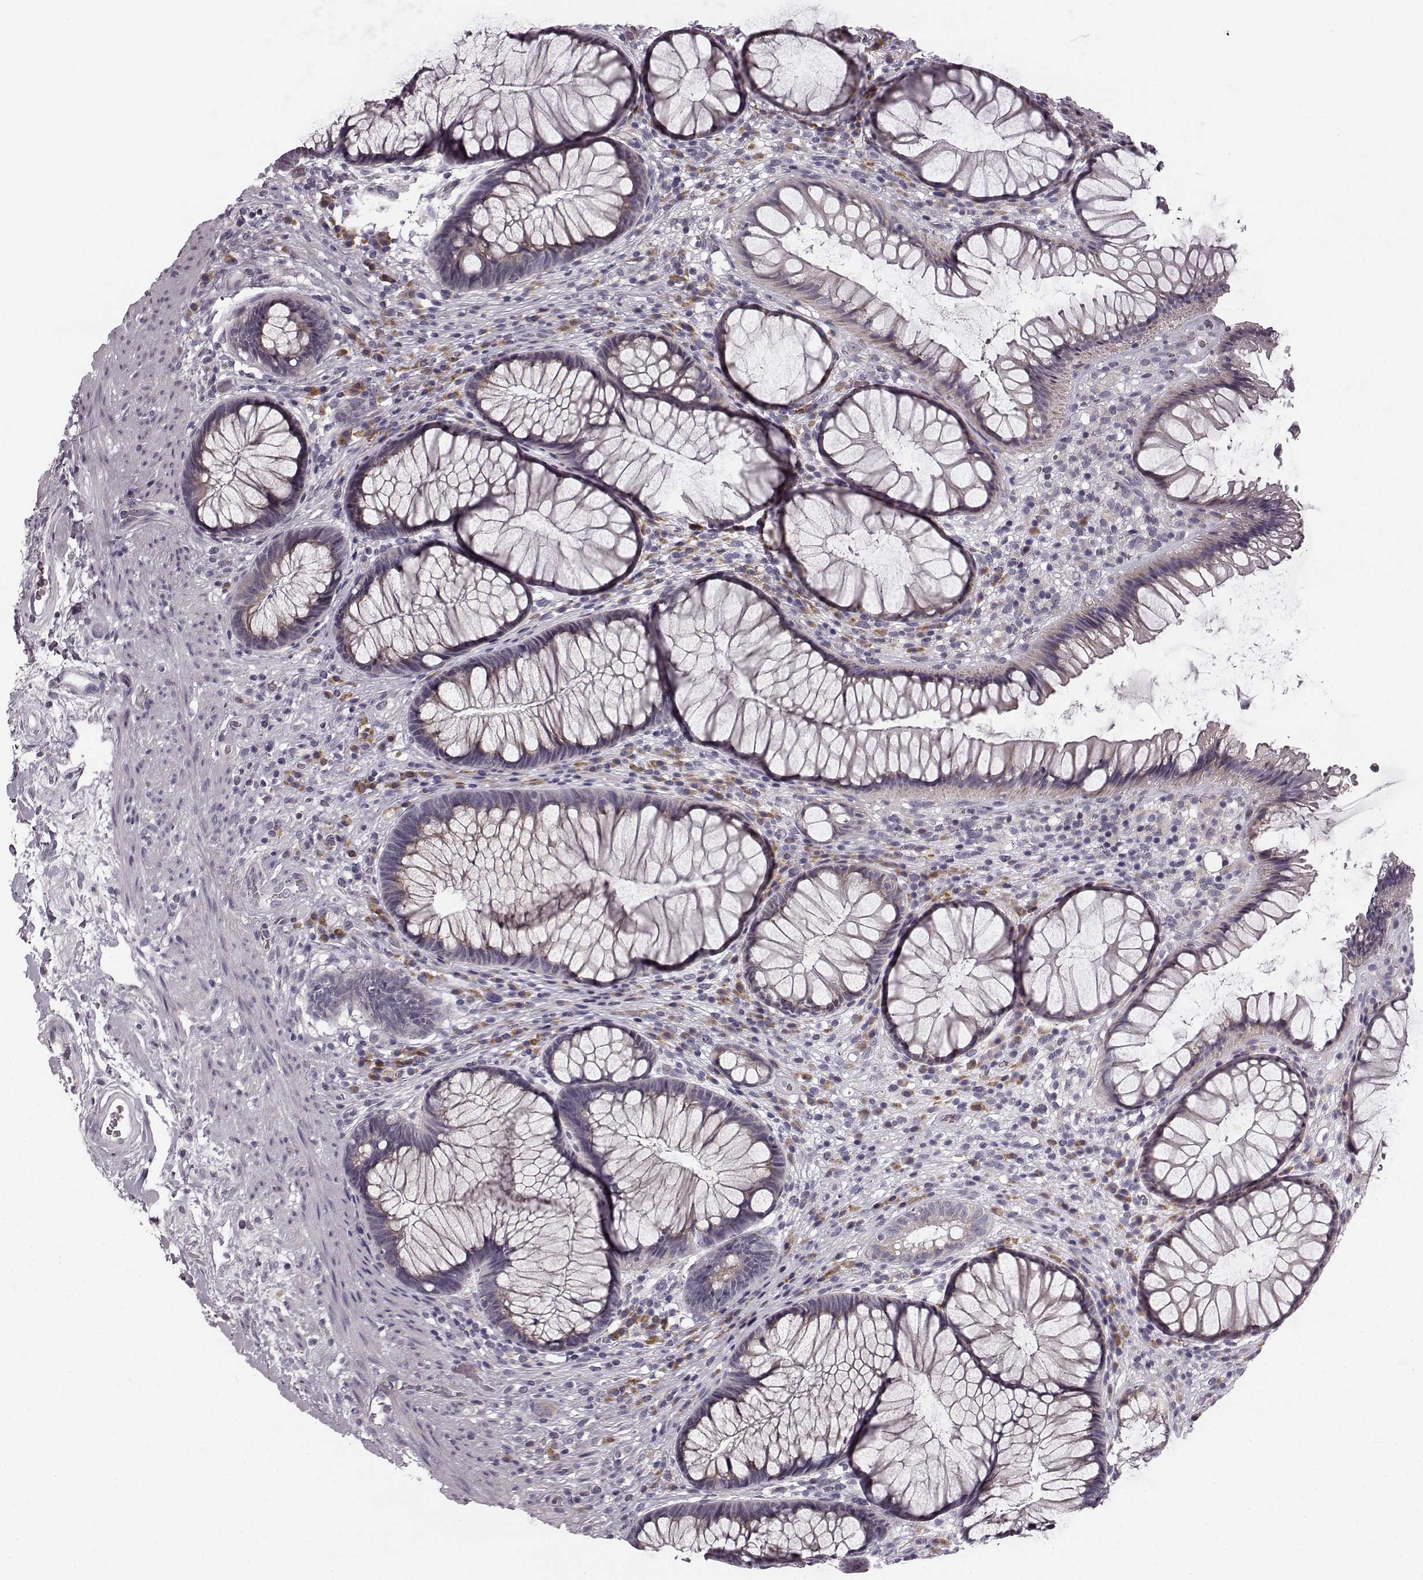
{"staining": {"intensity": "moderate", "quantity": "<25%", "location": "cytoplasmic/membranous"}, "tissue": "rectum", "cell_type": "Glandular cells", "image_type": "normal", "snomed": [{"axis": "morphology", "description": "Normal tissue, NOS"}, {"axis": "topography", "description": "Smooth muscle"}, {"axis": "topography", "description": "Rectum"}], "caption": "A brown stain highlights moderate cytoplasmic/membranous positivity of a protein in glandular cells of benign human rectum. The staining was performed using DAB, with brown indicating positive protein expression. Nuclei are stained blue with hematoxylin.", "gene": "FAM234B", "patient": {"sex": "male", "age": 53}}